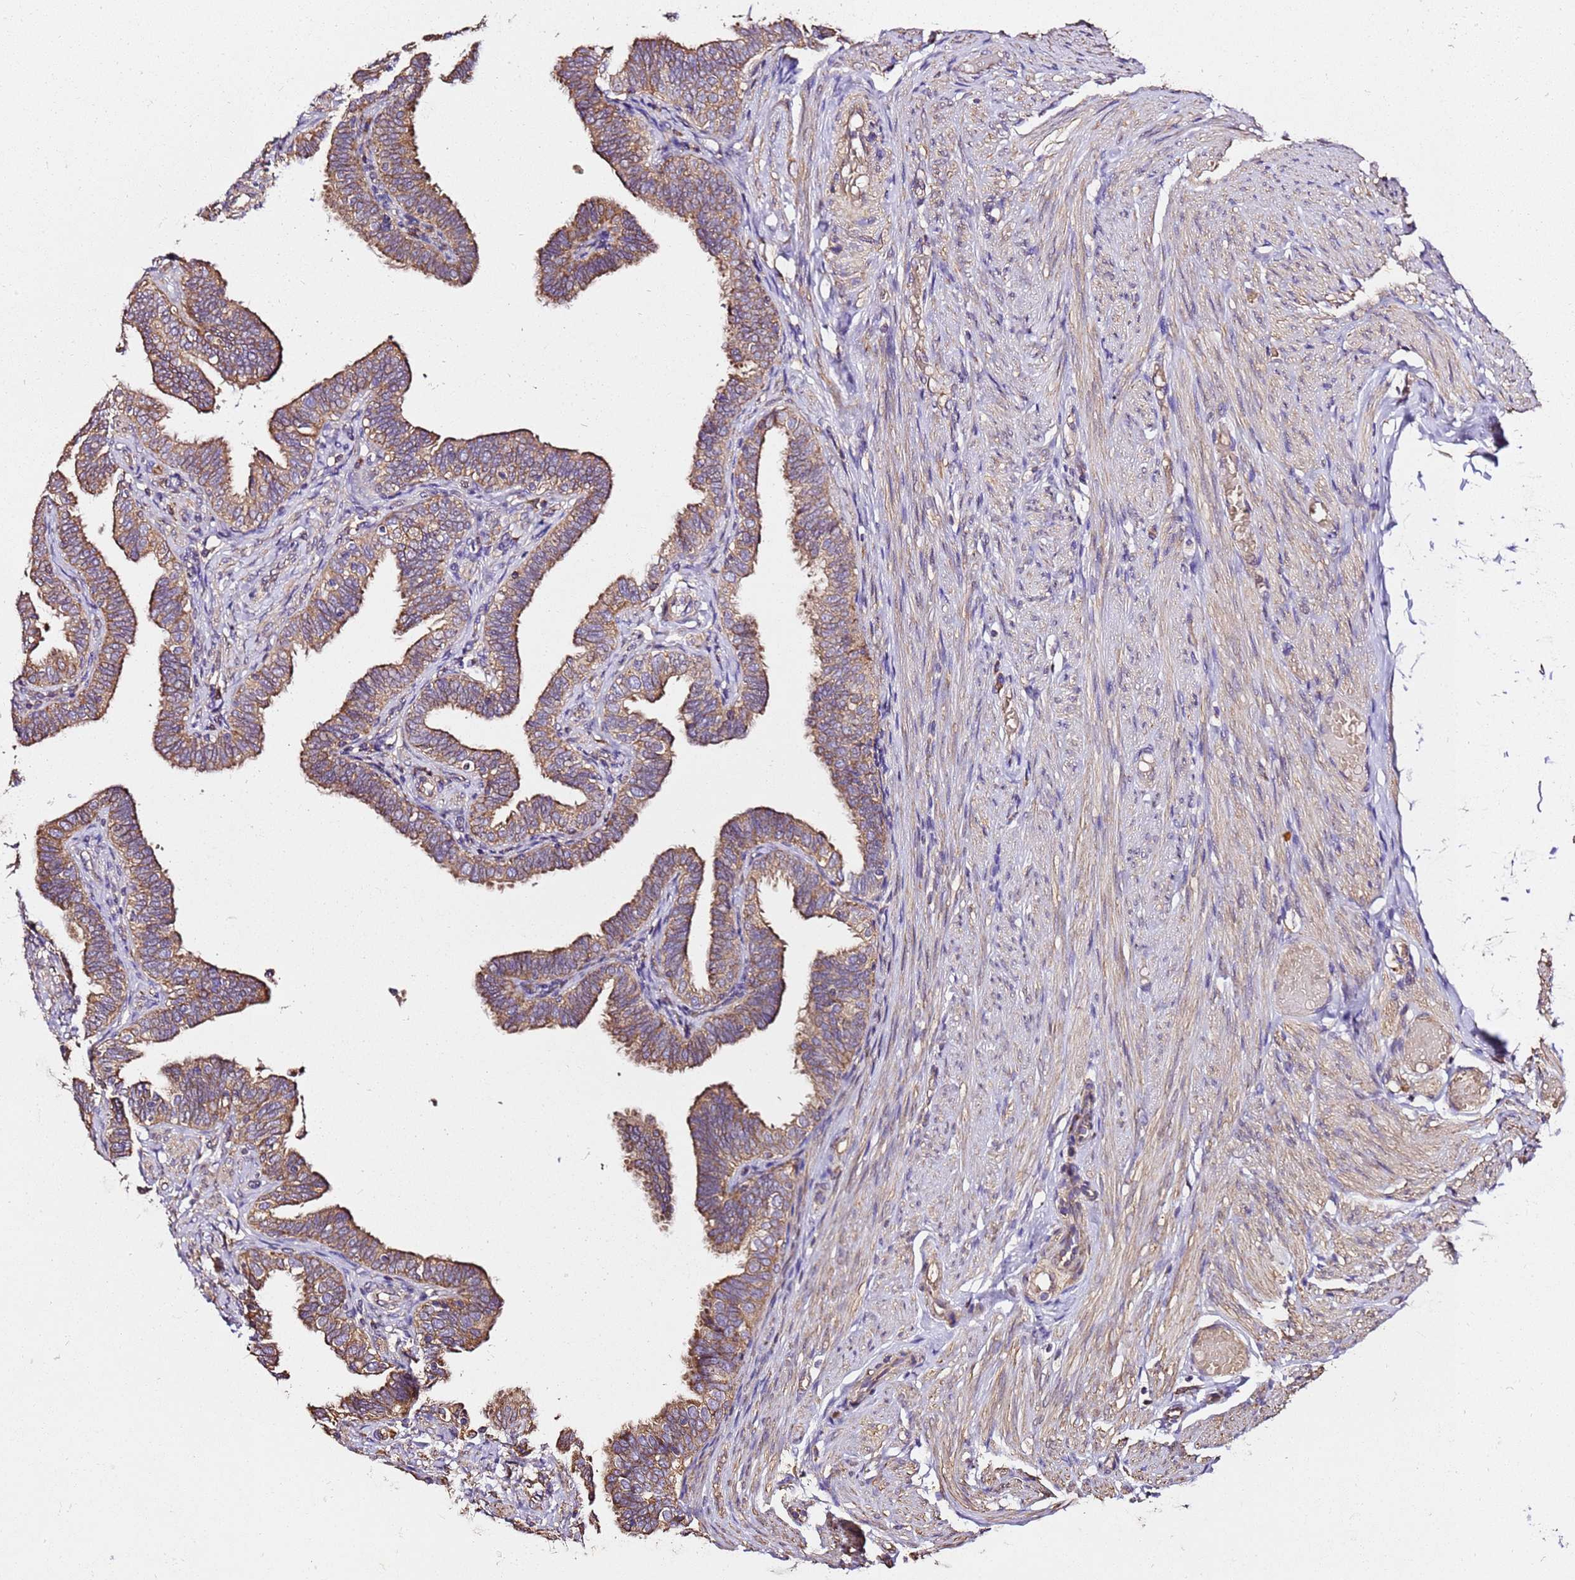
{"staining": {"intensity": "moderate", "quantity": ">75%", "location": "cytoplasmic/membranous"}, "tissue": "fallopian tube", "cell_type": "Glandular cells", "image_type": "normal", "snomed": [{"axis": "morphology", "description": "Normal tissue, NOS"}, {"axis": "topography", "description": "Fallopian tube"}], "caption": "Benign fallopian tube shows moderate cytoplasmic/membranous positivity in about >75% of glandular cells Using DAB (brown) and hematoxylin (blue) stains, captured at high magnification using brightfield microscopy..", "gene": "LRRIQ1", "patient": {"sex": "female", "age": 39}}